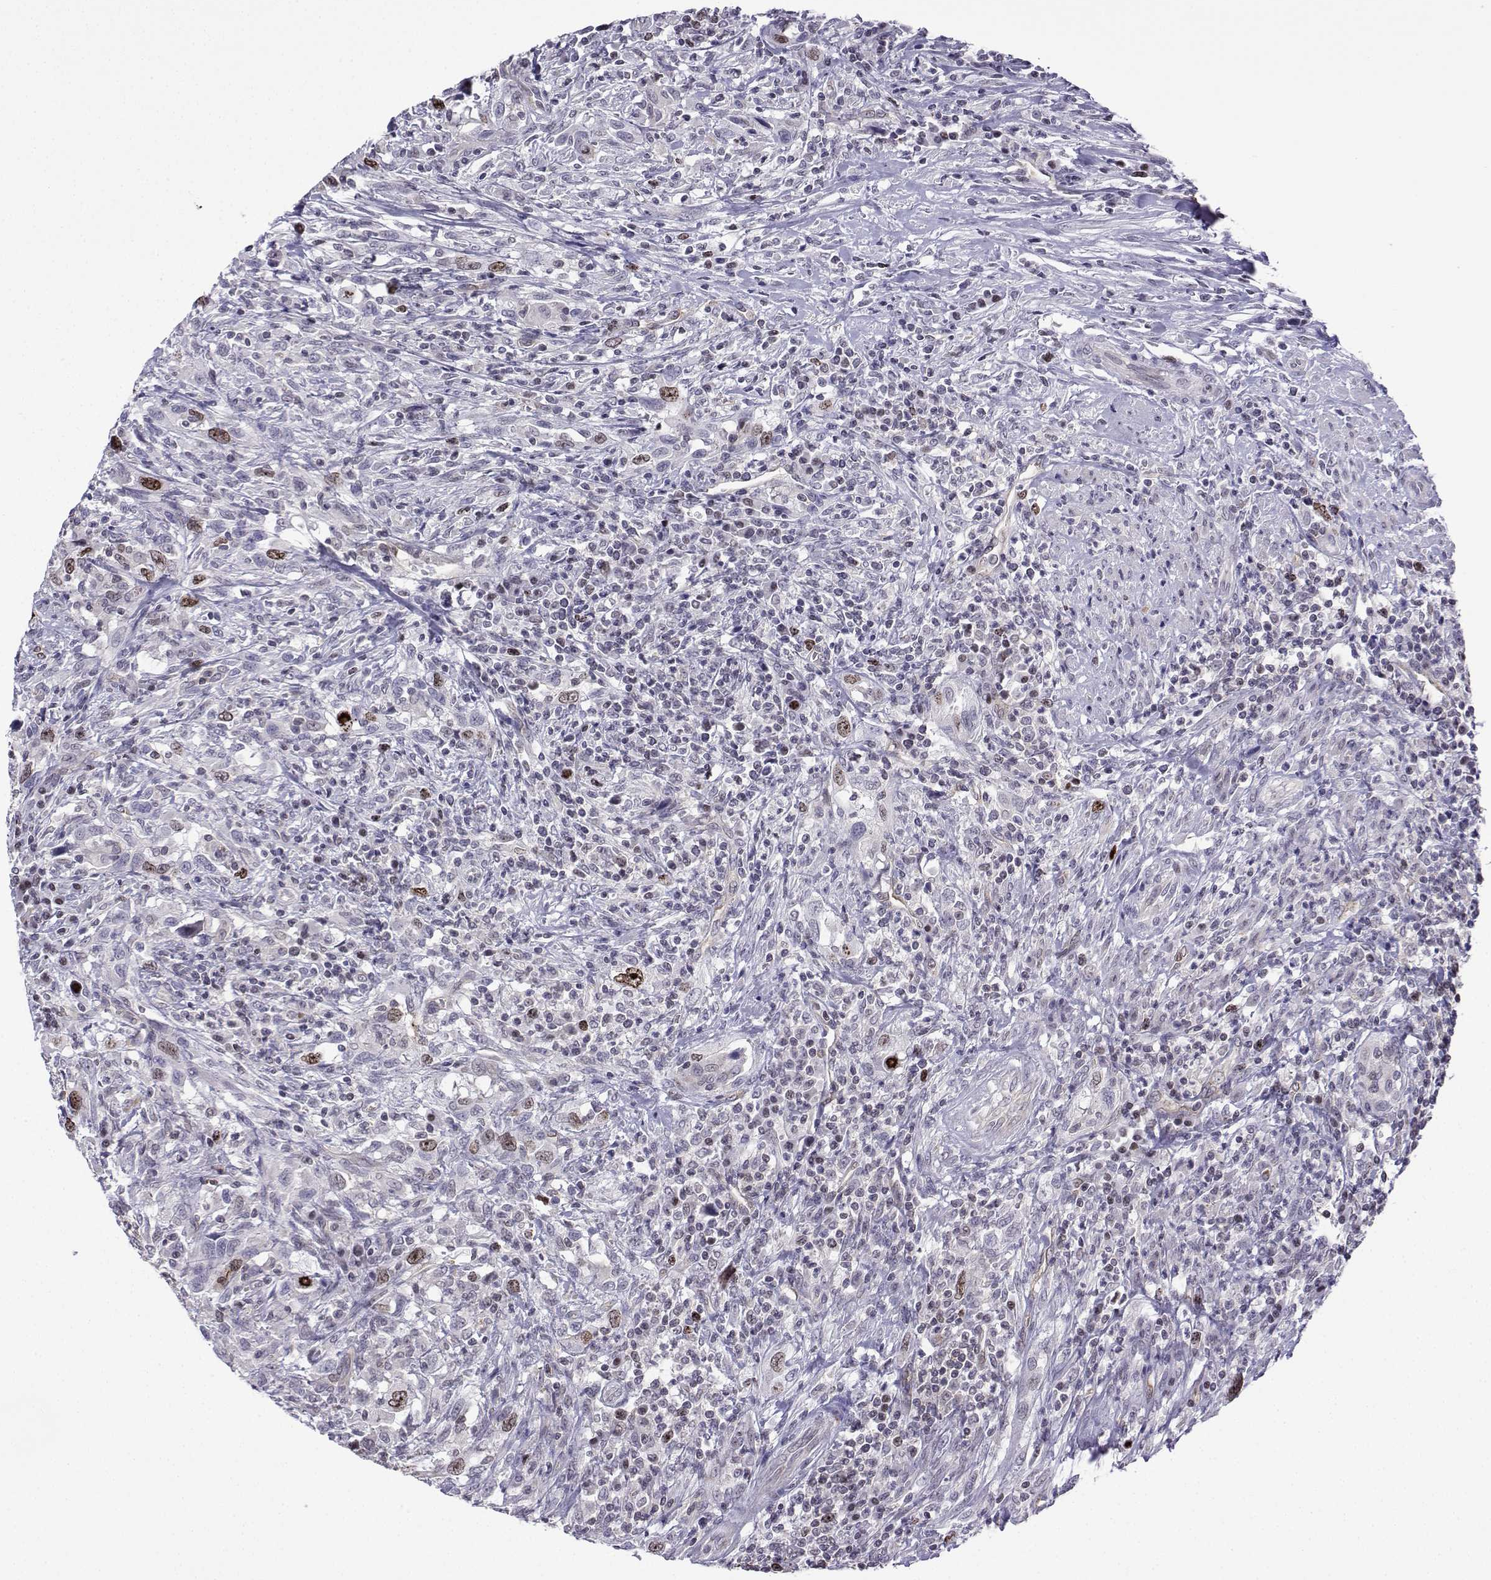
{"staining": {"intensity": "strong", "quantity": "<25%", "location": "nuclear"}, "tissue": "urothelial cancer", "cell_type": "Tumor cells", "image_type": "cancer", "snomed": [{"axis": "morphology", "description": "Urothelial carcinoma, NOS"}, {"axis": "morphology", "description": "Urothelial carcinoma, High grade"}, {"axis": "topography", "description": "Urinary bladder"}], "caption": "A brown stain shows strong nuclear staining of a protein in human high-grade urothelial carcinoma tumor cells.", "gene": "INCENP", "patient": {"sex": "female", "age": 64}}